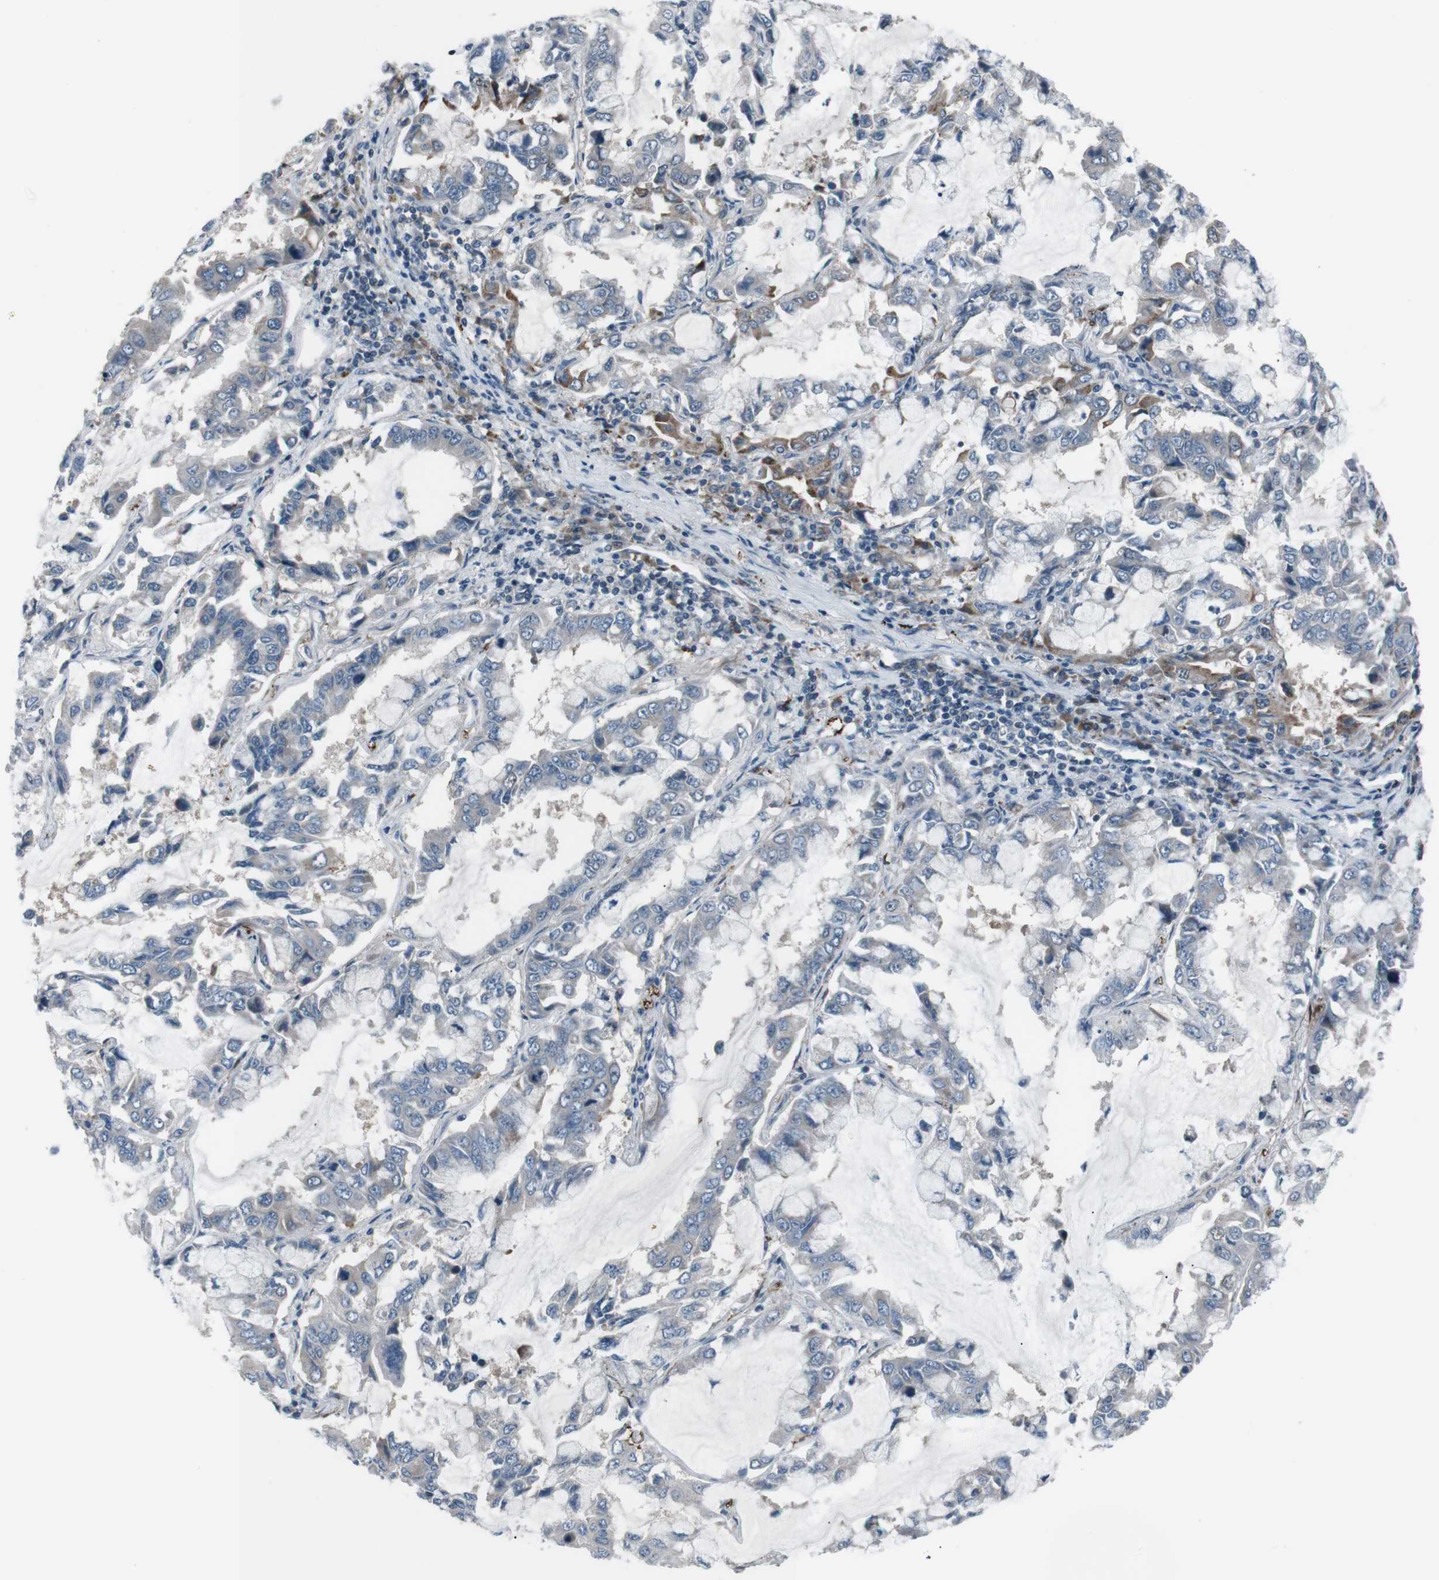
{"staining": {"intensity": "moderate", "quantity": "<25%", "location": "cytoplasmic/membranous"}, "tissue": "lung cancer", "cell_type": "Tumor cells", "image_type": "cancer", "snomed": [{"axis": "morphology", "description": "Adenocarcinoma, NOS"}, {"axis": "topography", "description": "Lung"}], "caption": "Immunohistochemistry (DAB (3,3'-diaminobenzidine)) staining of human lung adenocarcinoma exhibits moderate cytoplasmic/membranous protein positivity in about <25% of tumor cells.", "gene": "PDLIM5", "patient": {"sex": "male", "age": 64}}